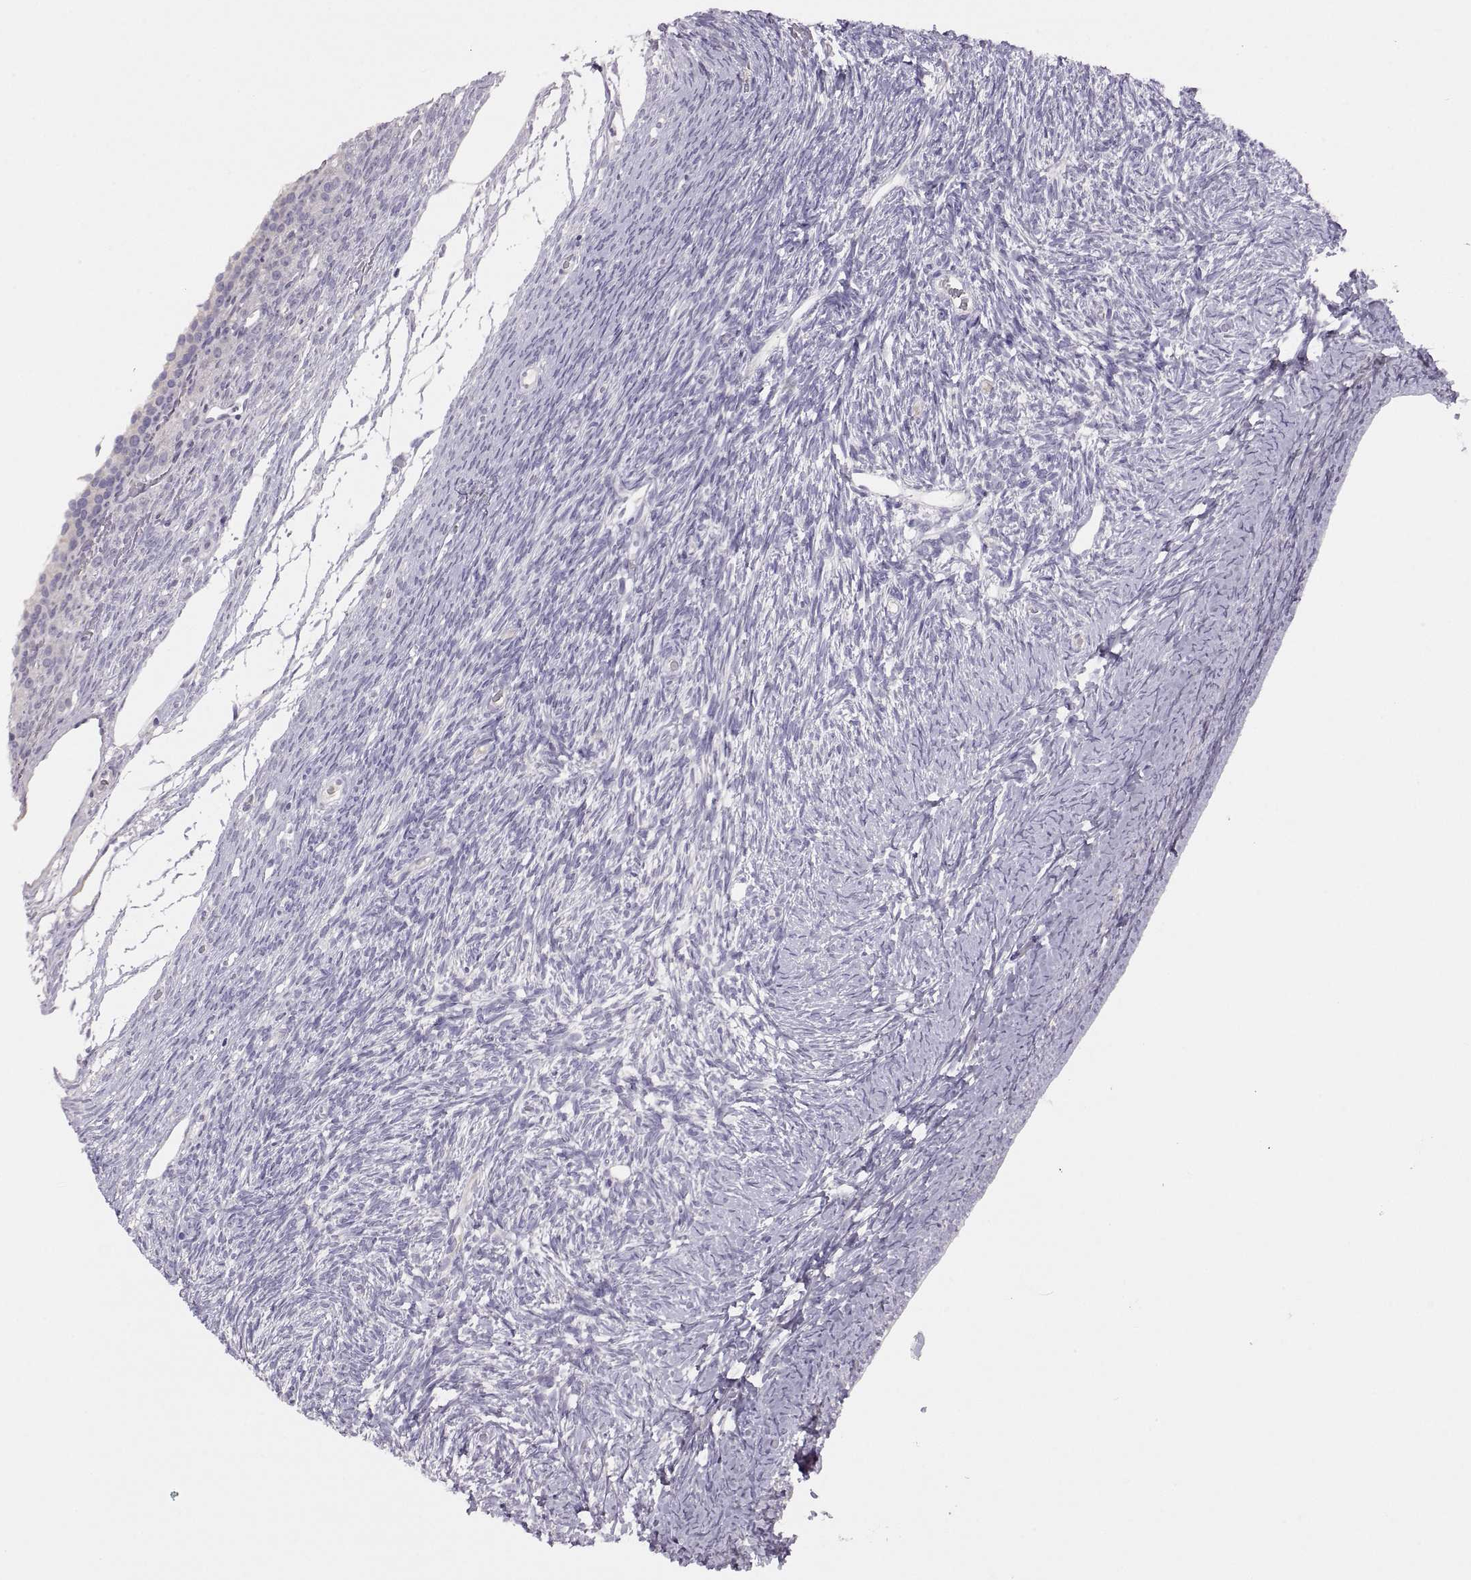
{"staining": {"intensity": "negative", "quantity": "none", "location": "none"}, "tissue": "ovary", "cell_type": "Follicle cells", "image_type": "normal", "snomed": [{"axis": "morphology", "description": "Normal tissue, NOS"}, {"axis": "topography", "description": "Ovary"}], "caption": "Immunohistochemistry histopathology image of unremarkable ovary: ovary stained with DAB (3,3'-diaminobenzidine) reveals no significant protein staining in follicle cells.", "gene": "TBX19", "patient": {"sex": "female", "age": 39}}